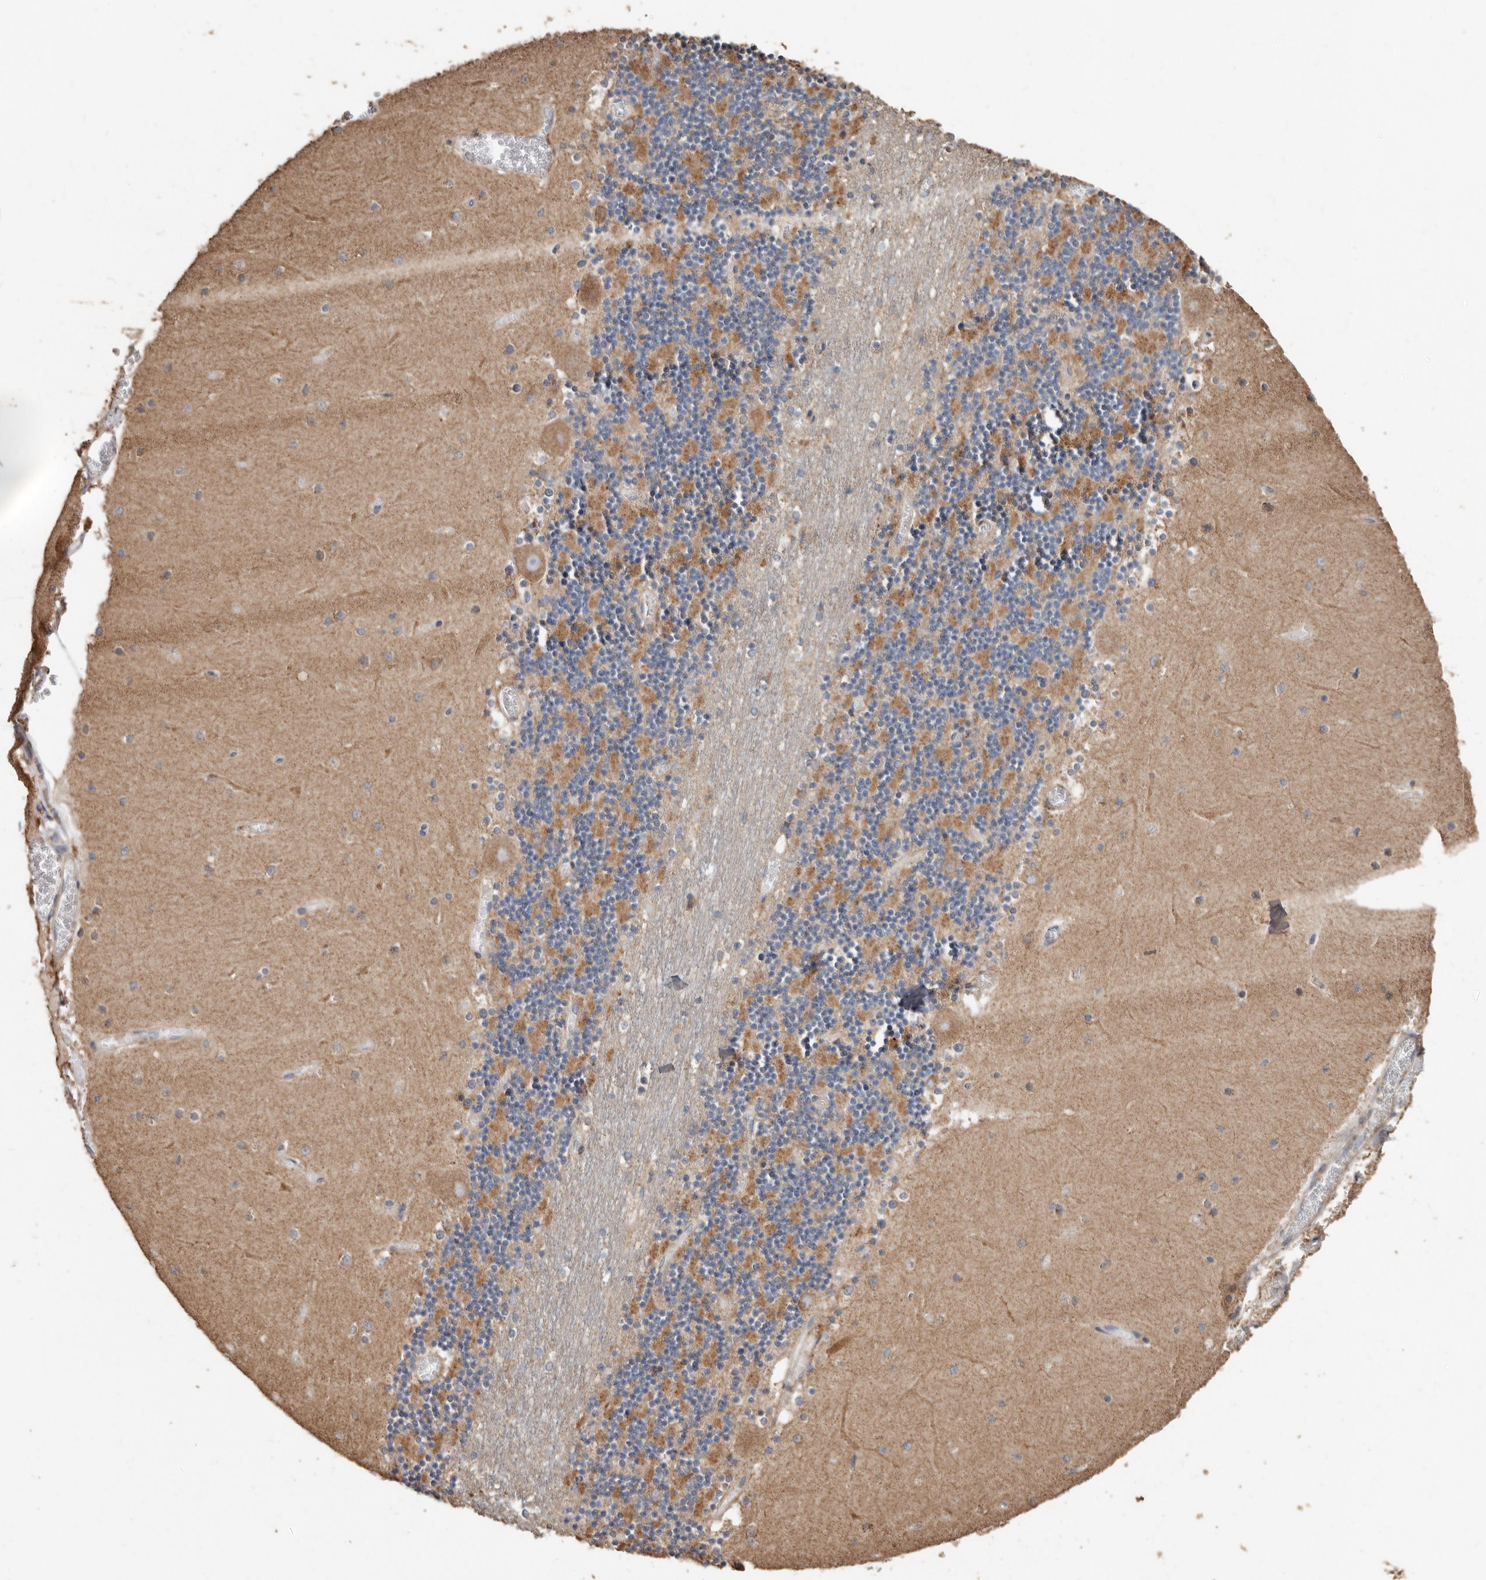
{"staining": {"intensity": "moderate", "quantity": "25%-75%", "location": "cytoplasmic/membranous"}, "tissue": "cerebellum", "cell_type": "Cells in granular layer", "image_type": "normal", "snomed": [{"axis": "morphology", "description": "Normal tissue, NOS"}, {"axis": "topography", "description": "Cerebellum"}], "caption": "This histopathology image reveals immunohistochemistry staining of unremarkable human cerebellum, with medium moderate cytoplasmic/membranous staining in about 25%-75% of cells in granular layer.", "gene": "OSGIN2", "patient": {"sex": "female", "age": 28}}